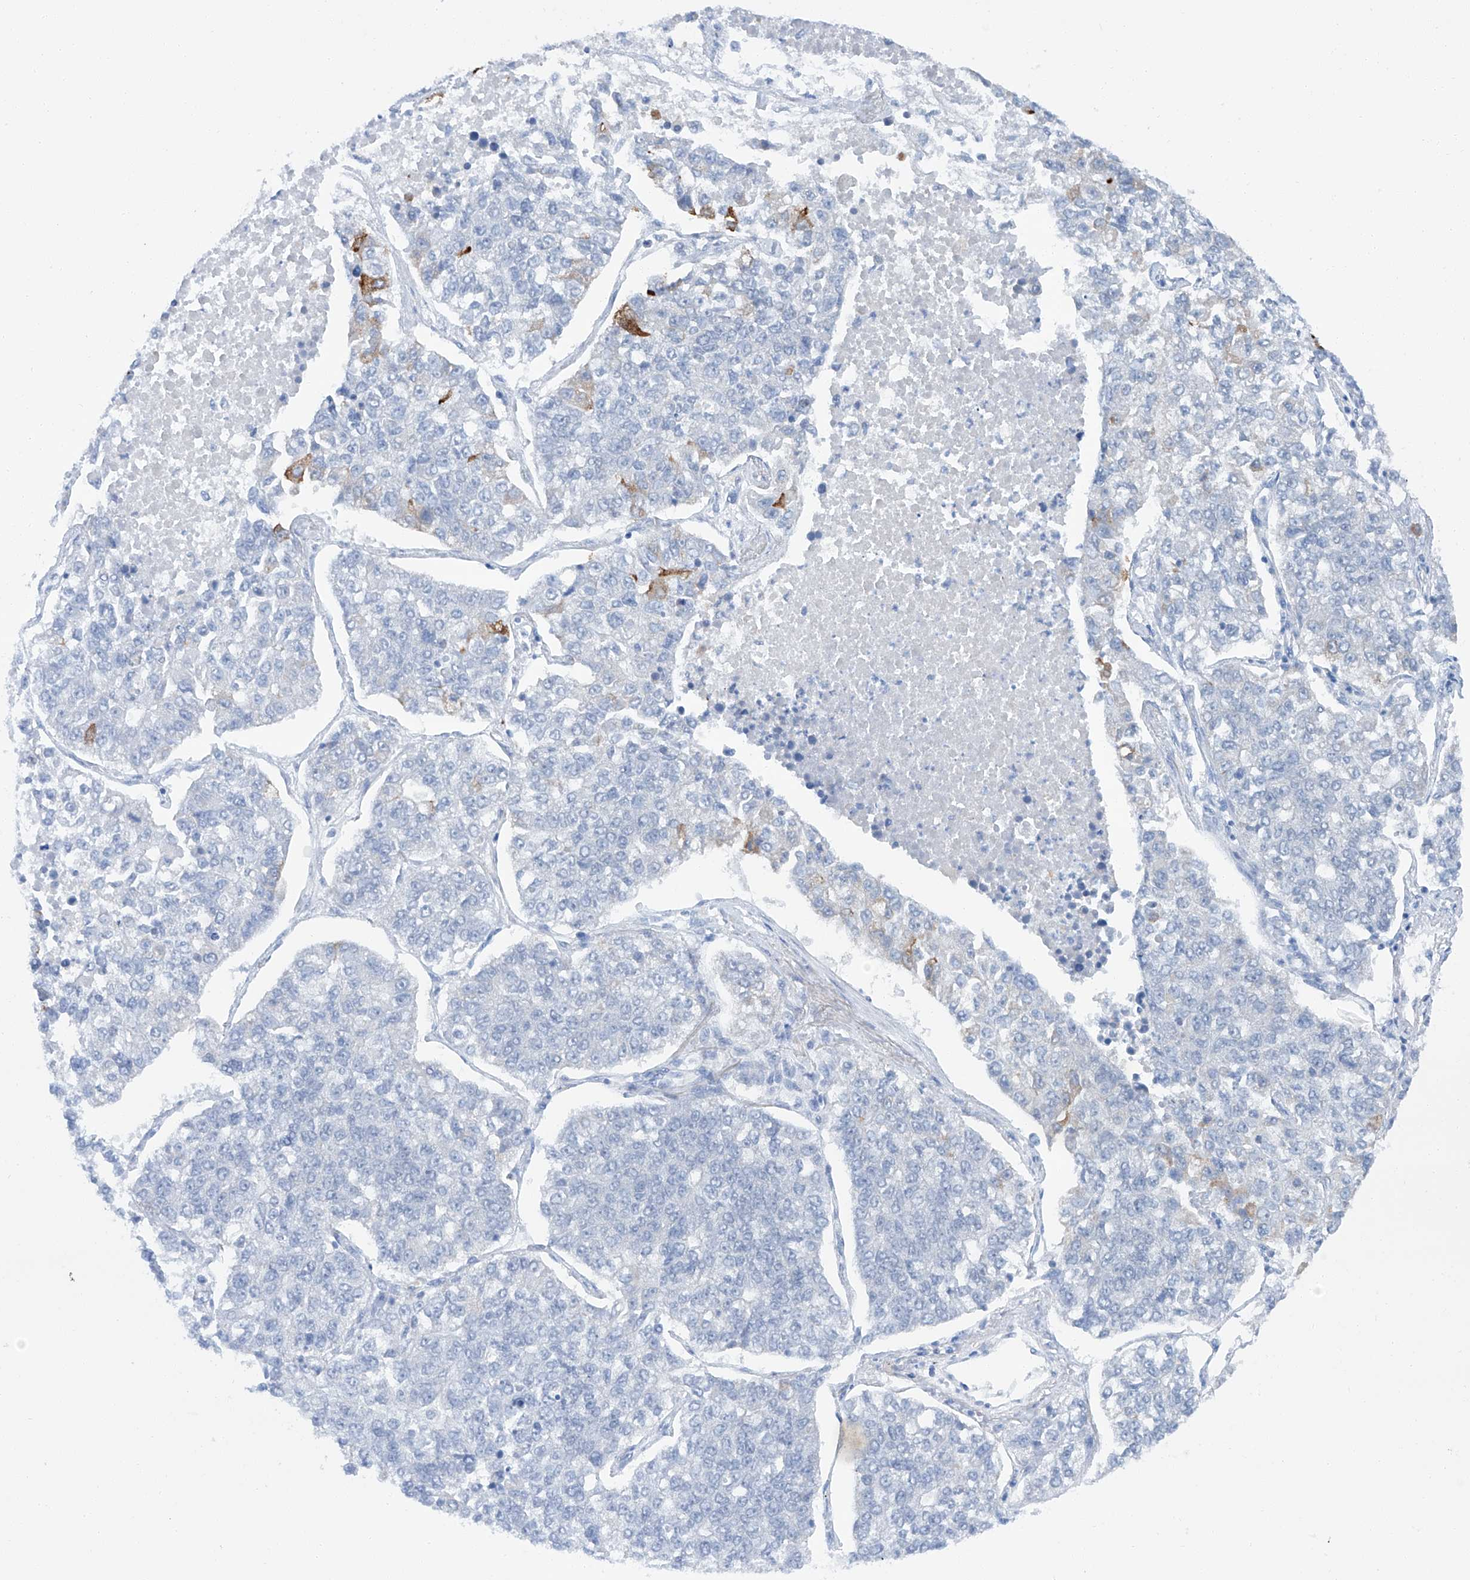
{"staining": {"intensity": "moderate", "quantity": "<25%", "location": "cytoplasmic/membranous"}, "tissue": "lung cancer", "cell_type": "Tumor cells", "image_type": "cancer", "snomed": [{"axis": "morphology", "description": "Adenocarcinoma, NOS"}, {"axis": "topography", "description": "Lung"}], "caption": "This micrograph demonstrates IHC staining of lung cancer, with low moderate cytoplasmic/membranous staining in approximately <25% of tumor cells.", "gene": "SIX4", "patient": {"sex": "male", "age": 49}}